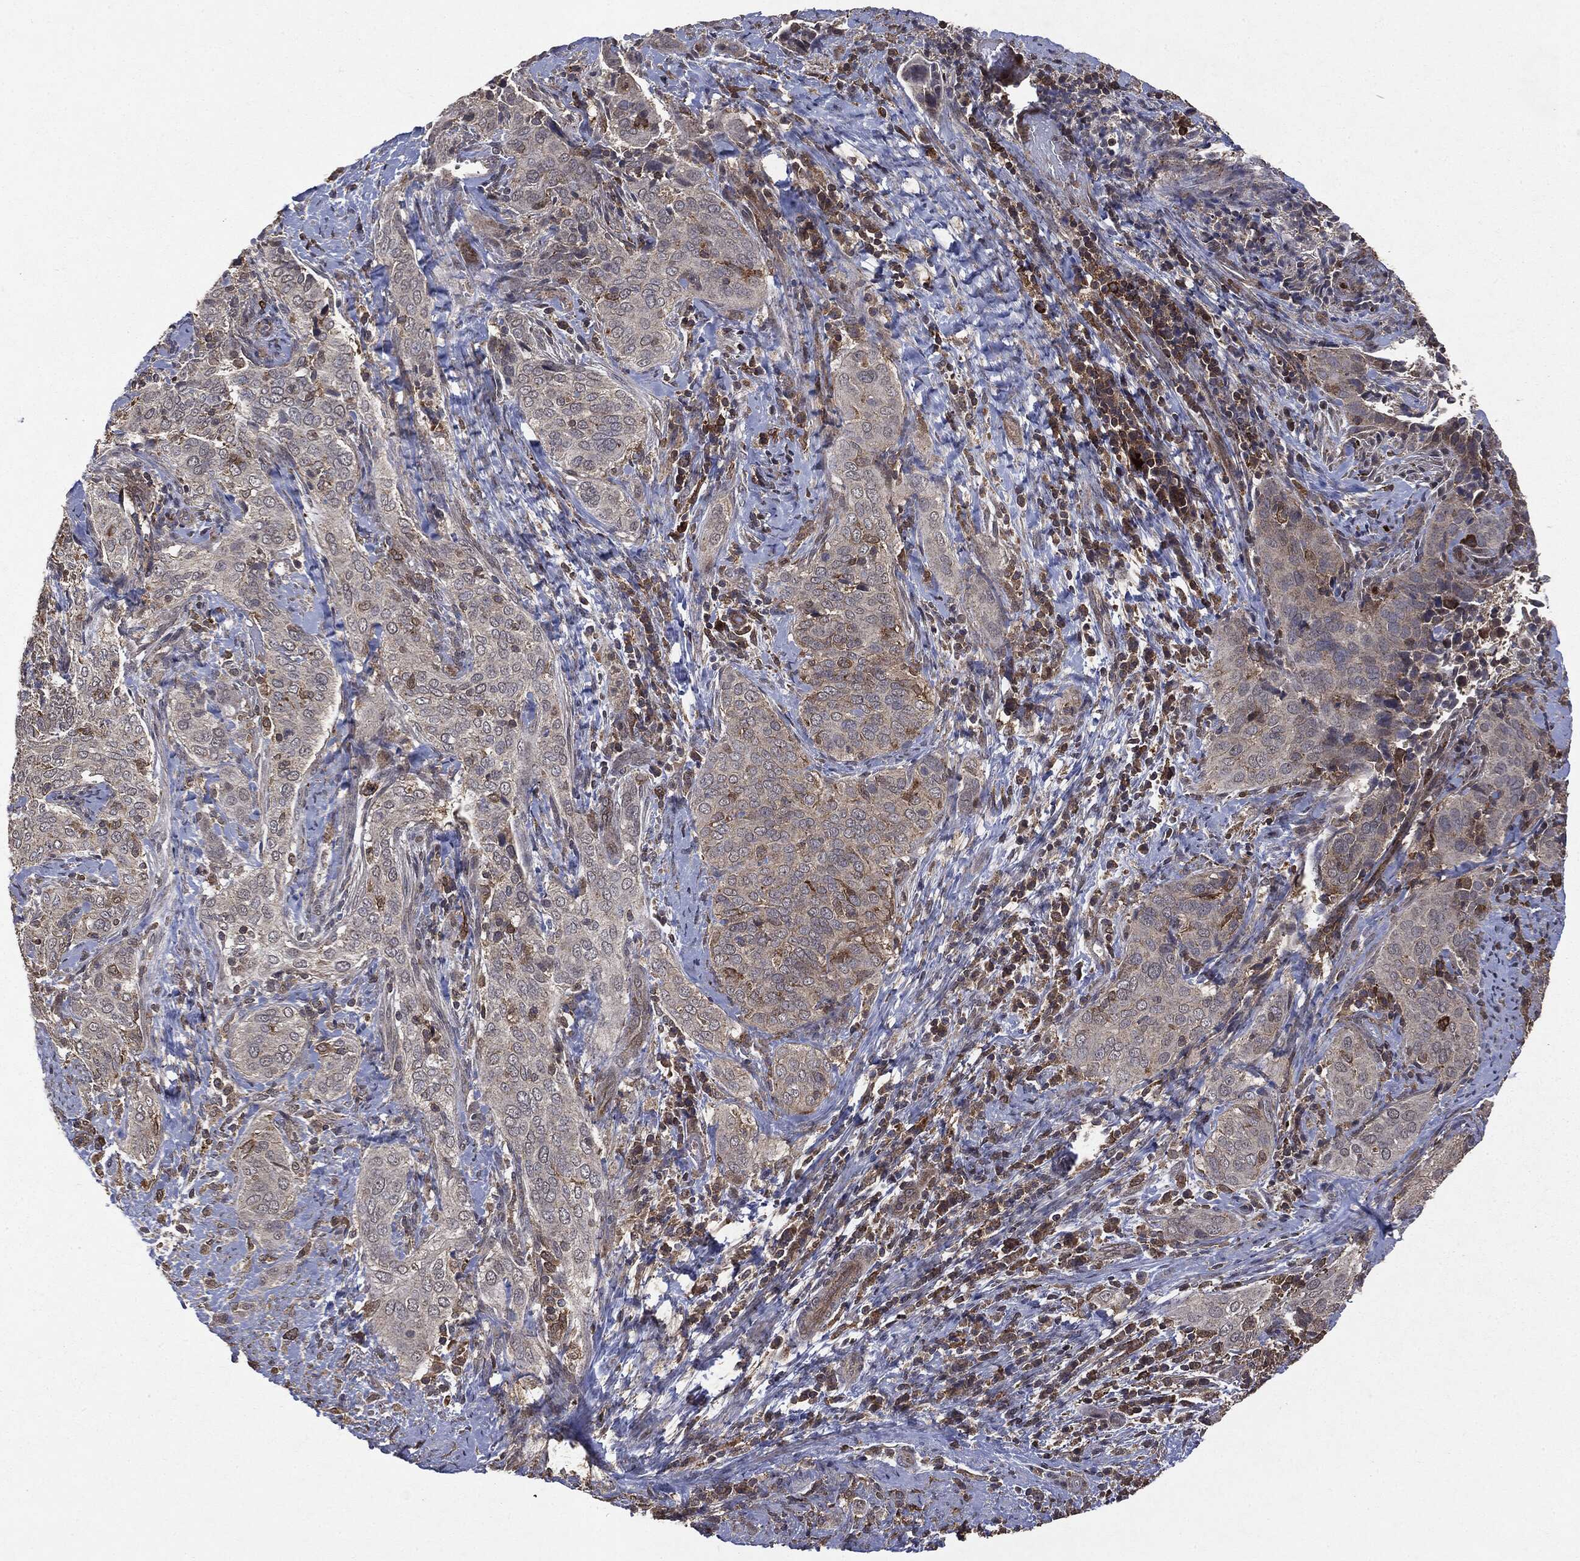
{"staining": {"intensity": "negative", "quantity": "none", "location": "none"}, "tissue": "cervical cancer", "cell_type": "Tumor cells", "image_type": "cancer", "snomed": [{"axis": "morphology", "description": "Squamous cell carcinoma, NOS"}, {"axis": "topography", "description": "Cervix"}], "caption": "Tumor cells are negative for protein expression in human cervical cancer (squamous cell carcinoma). (Immunohistochemistry, brightfield microscopy, high magnification).", "gene": "PTEN", "patient": {"sex": "female", "age": 38}}